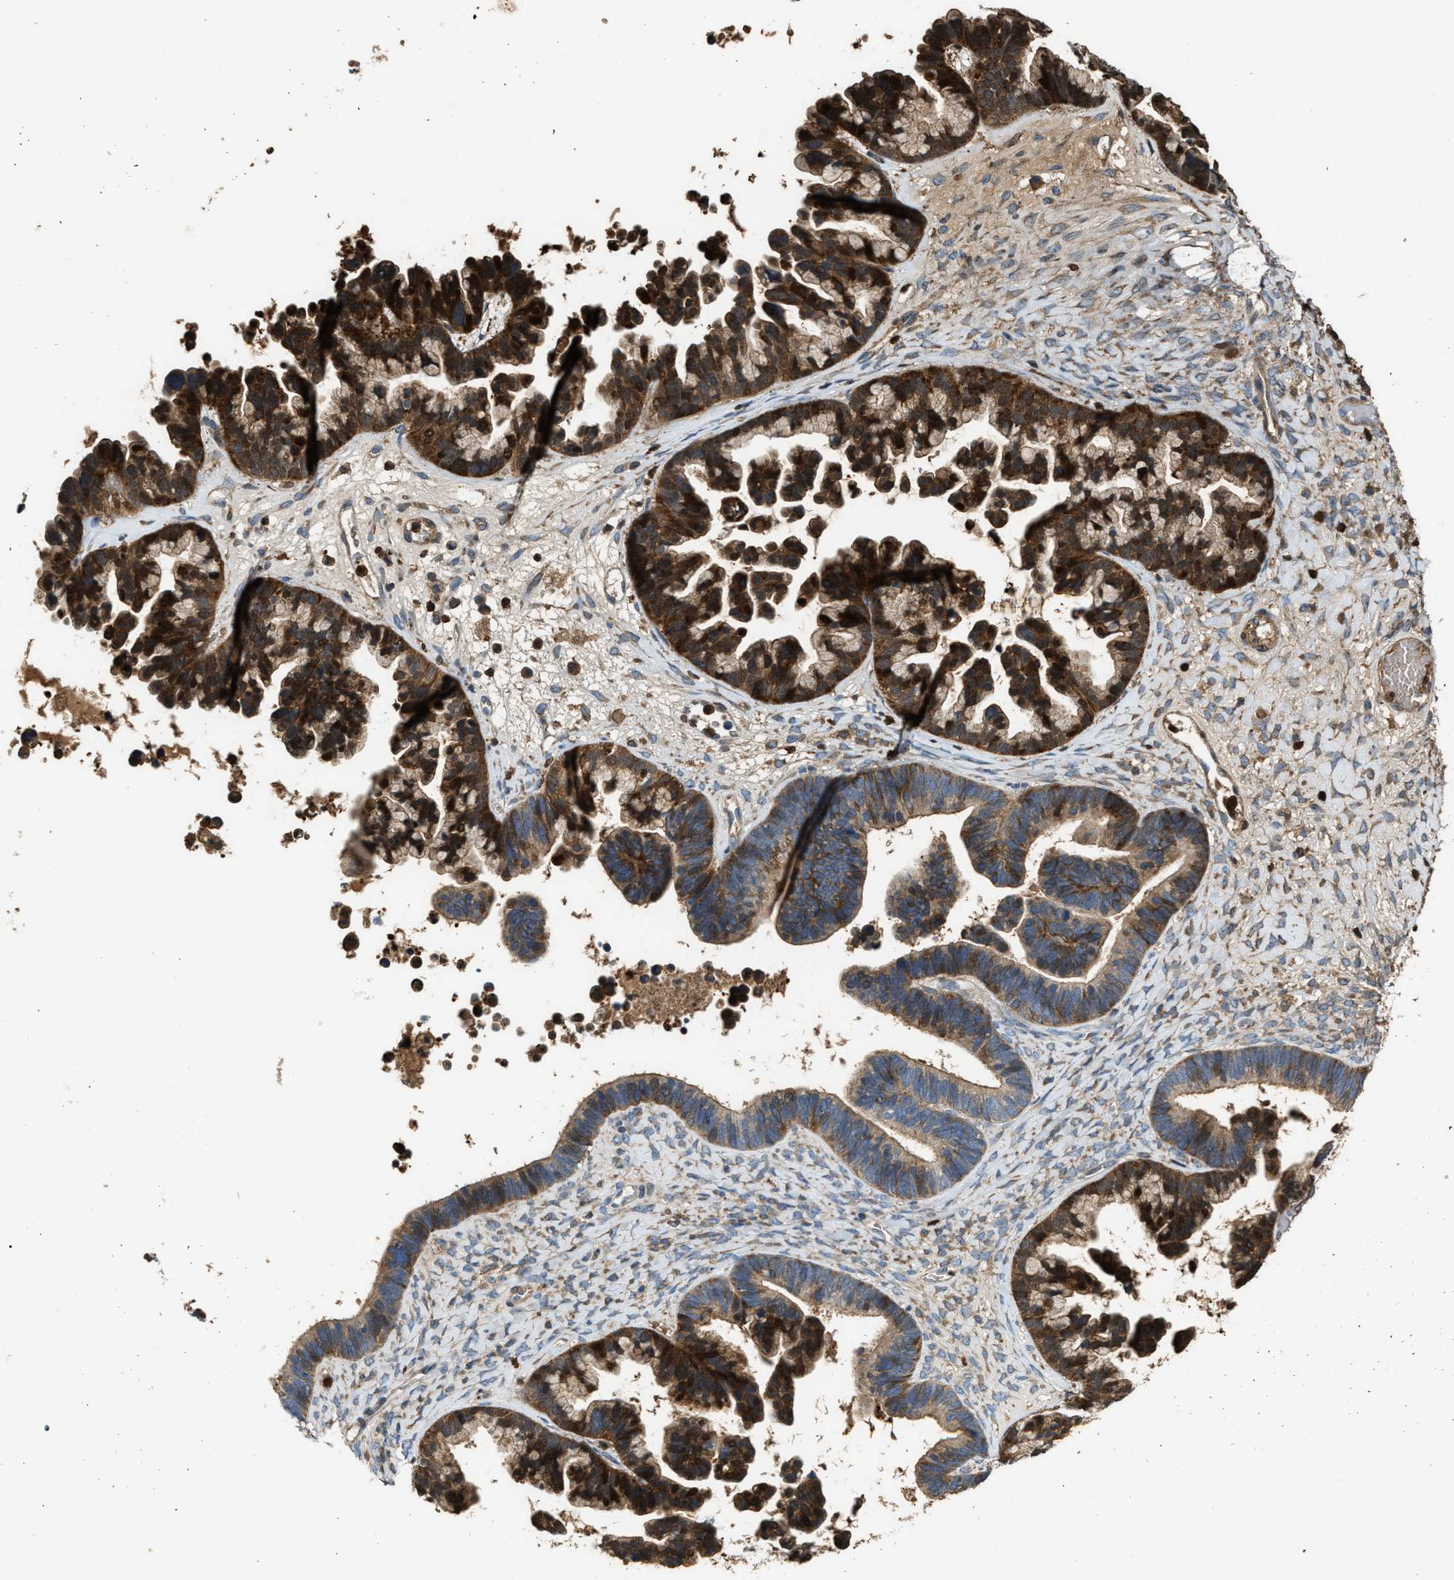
{"staining": {"intensity": "strong", "quantity": ">75%", "location": "cytoplasmic/membranous"}, "tissue": "ovarian cancer", "cell_type": "Tumor cells", "image_type": "cancer", "snomed": [{"axis": "morphology", "description": "Cystadenocarcinoma, serous, NOS"}, {"axis": "topography", "description": "Ovary"}], "caption": "DAB immunohistochemical staining of human ovarian cancer (serous cystadenocarcinoma) shows strong cytoplasmic/membranous protein positivity in approximately >75% of tumor cells. (IHC, brightfield microscopy, high magnification).", "gene": "SERPINB5", "patient": {"sex": "female", "age": 56}}